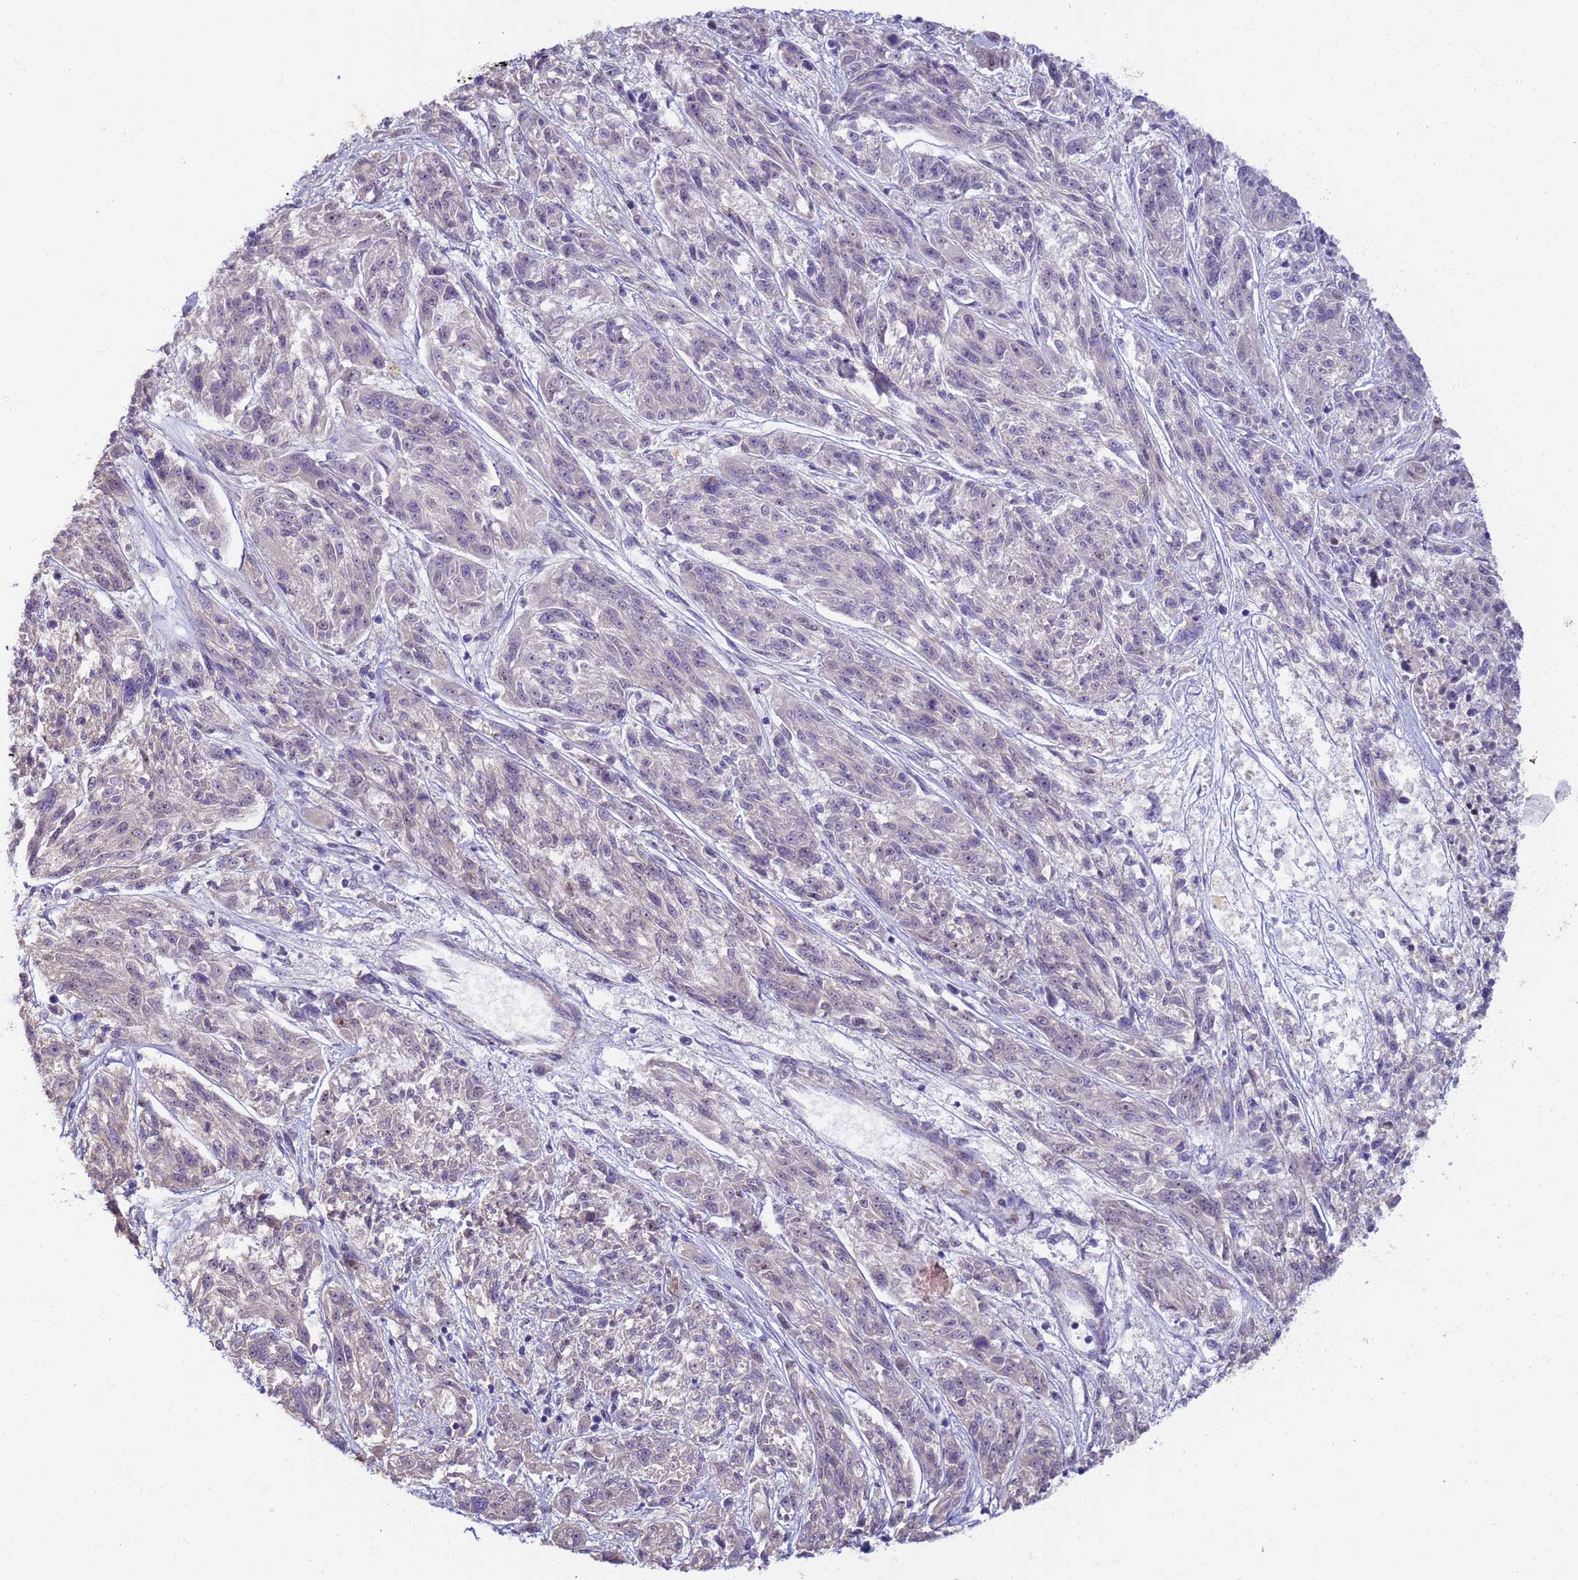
{"staining": {"intensity": "negative", "quantity": "none", "location": "none"}, "tissue": "melanoma", "cell_type": "Tumor cells", "image_type": "cancer", "snomed": [{"axis": "morphology", "description": "Malignant melanoma, NOS"}, {"axis": "topography", "description": "Skin"}], "caption": "This micrograph is of malignant melanoma stained with immunohistochemistry (IHC) to label a protein in brown with the nuclei are counter-stained blue. There is no staining in tumor cells.", "gene": "RAPGEF3", "patient": {"sex": "male", "age": 53}}